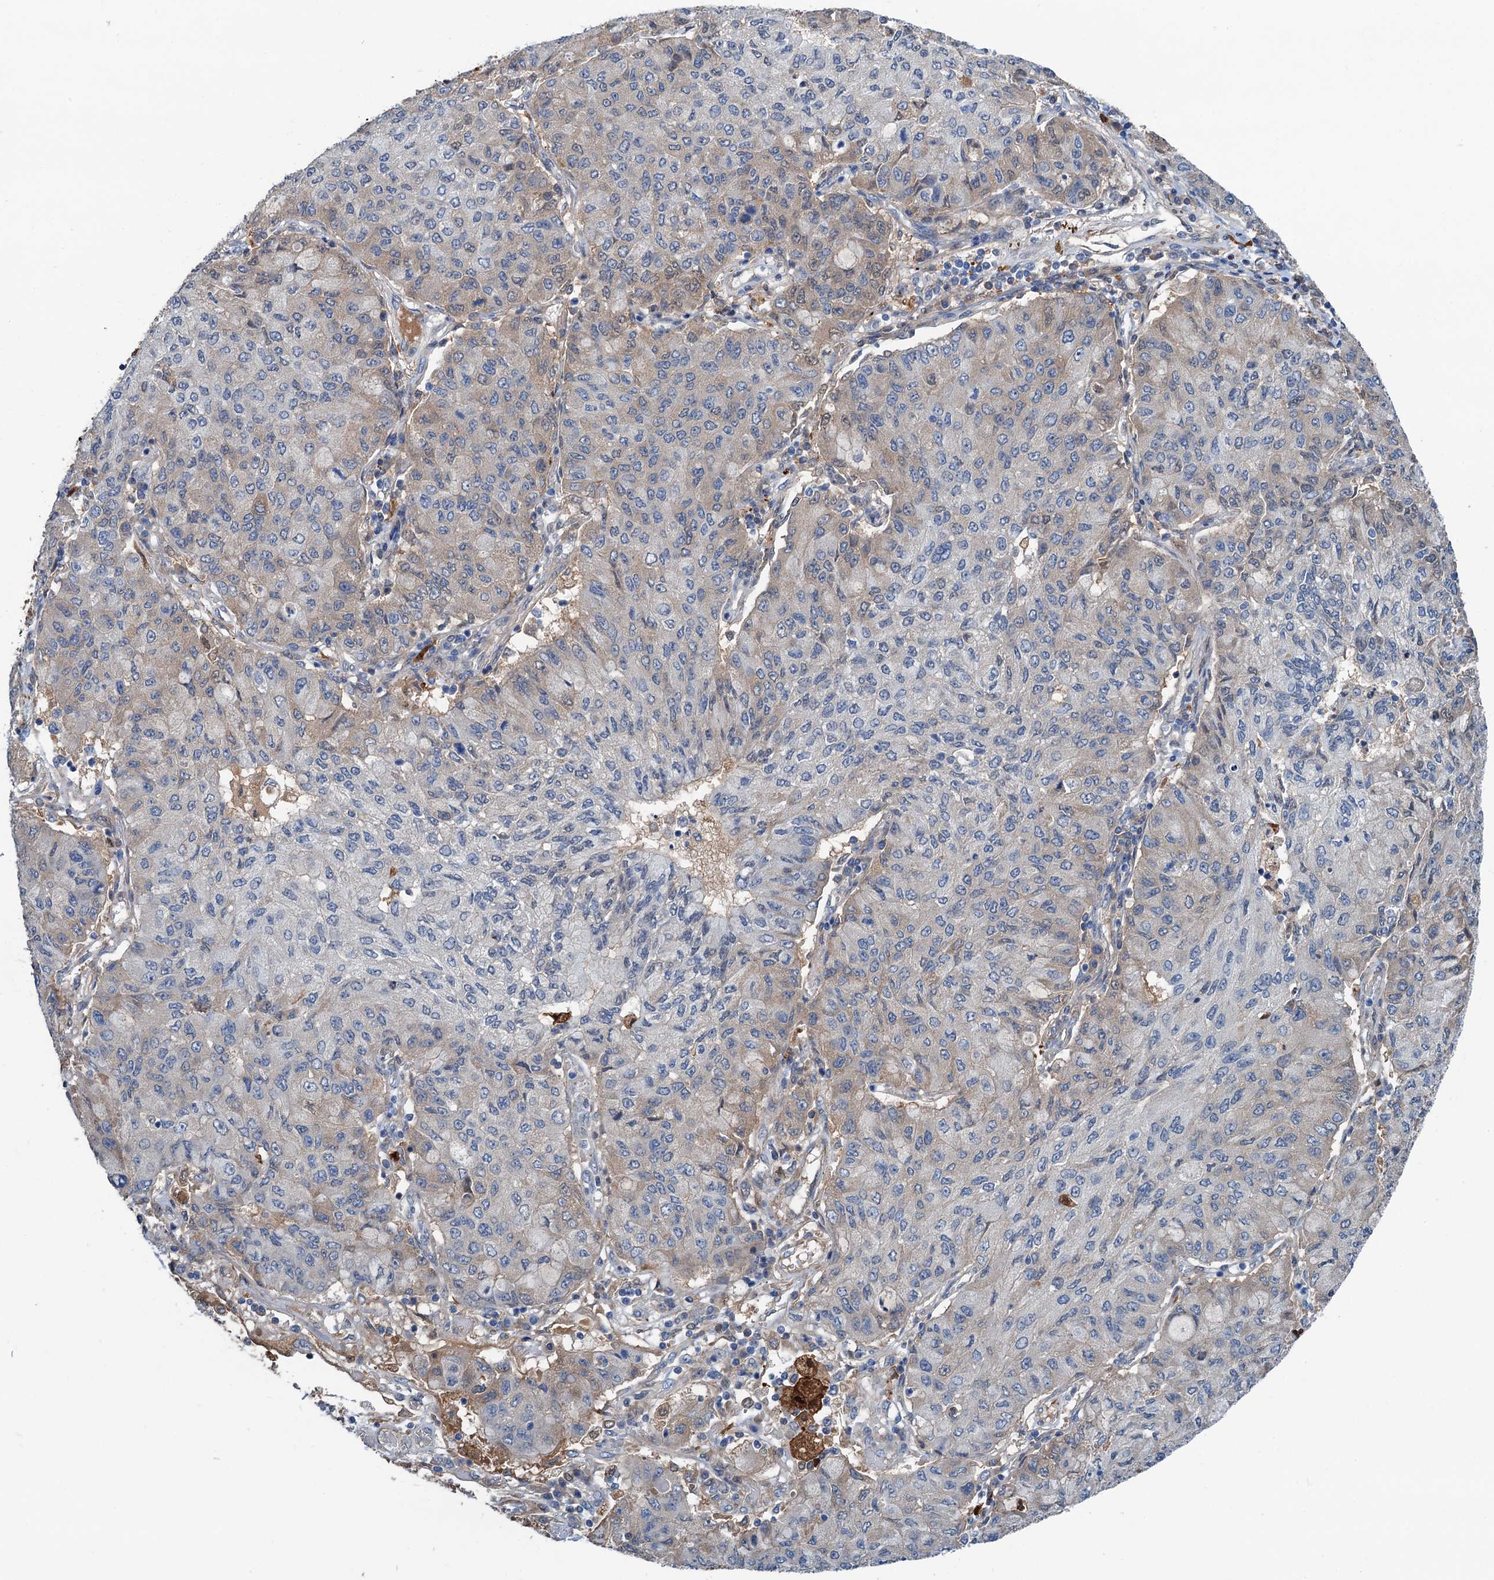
{"staining": {"intensity": "weak", "quantity": "<25%", "location": "cytoplasmic/membranous"}, "tissue": "lung cancer", "cell_type": "Tumor cells", "image_type": "cancer", "snomed": [{"axis": "morphology", "description": "Squamous cell carcinoma, NOS"}, {"axis": "topography", "description": "Lung"}], "caption": "Photomicrograph shows no protein expression in tumor cells of lung cancer (squamous cell carcinoma) tissue. (Brightfield microscopy of DAB IHC at high magnification).", "gene": "CSTPP1", "patient": {"sex": "male", "age": 74}}